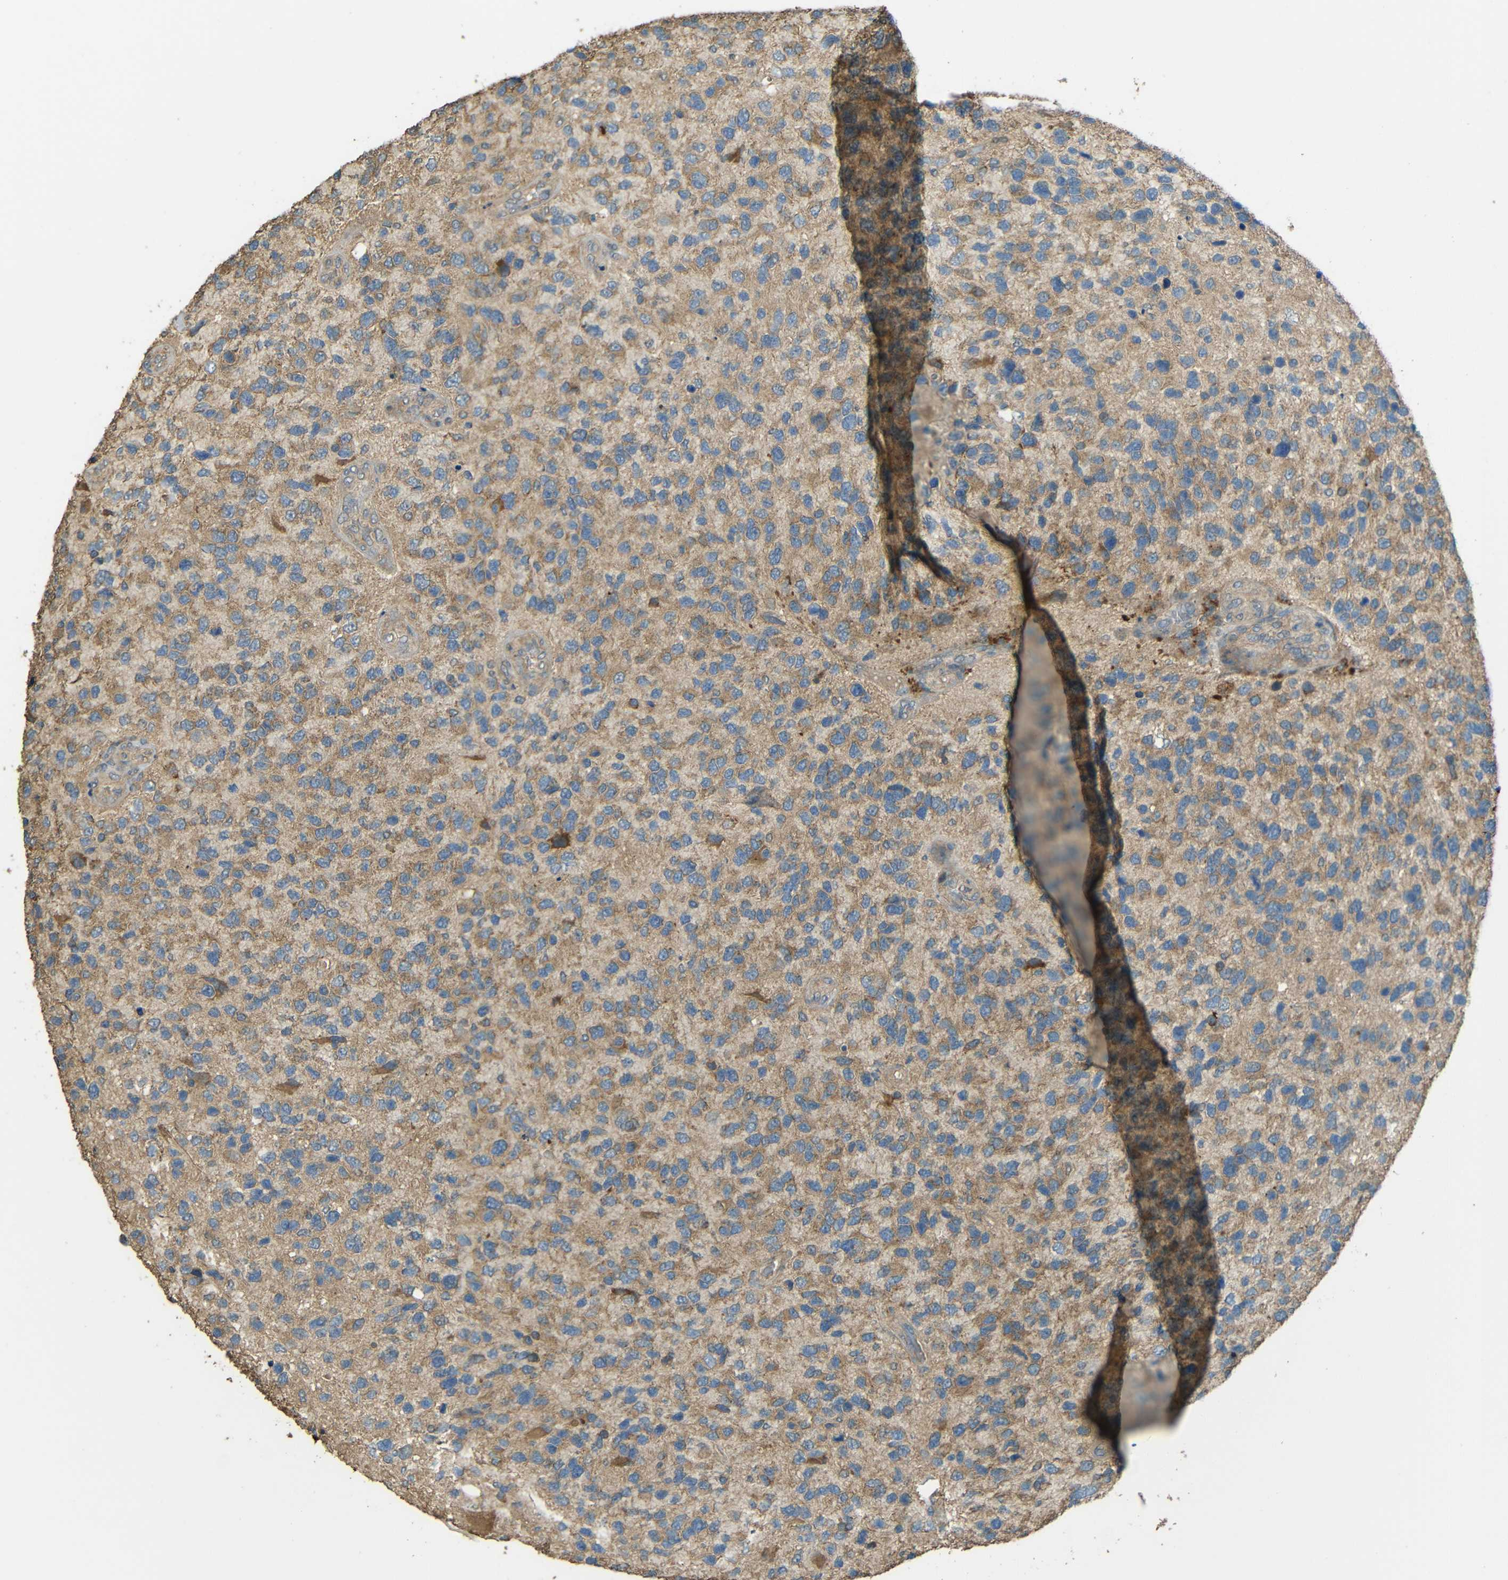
{"staining": {"intensity": "moderate", "quantity": "25%-75%", "location": "cytoplasmic/membranous"}, "tissue": "glioma", "cell_type": "Tumor cells", "image_type": "cancer", "snomed": [{"axis": "morphology", "description": "Glioma, malignant, High grade"}, {"axis": "topography", "description": "Brain"}], "caption": "High-power microscopy captured an immunohistochemistry (IHC) photomicrograph of malignant glioma (high-grade), revealing moderate cytoplasmic/membranous staining in approximately 25%-75% of tumor cells.", "gene": "ACACA", "patient": {"sex": "female", "age": 58}}